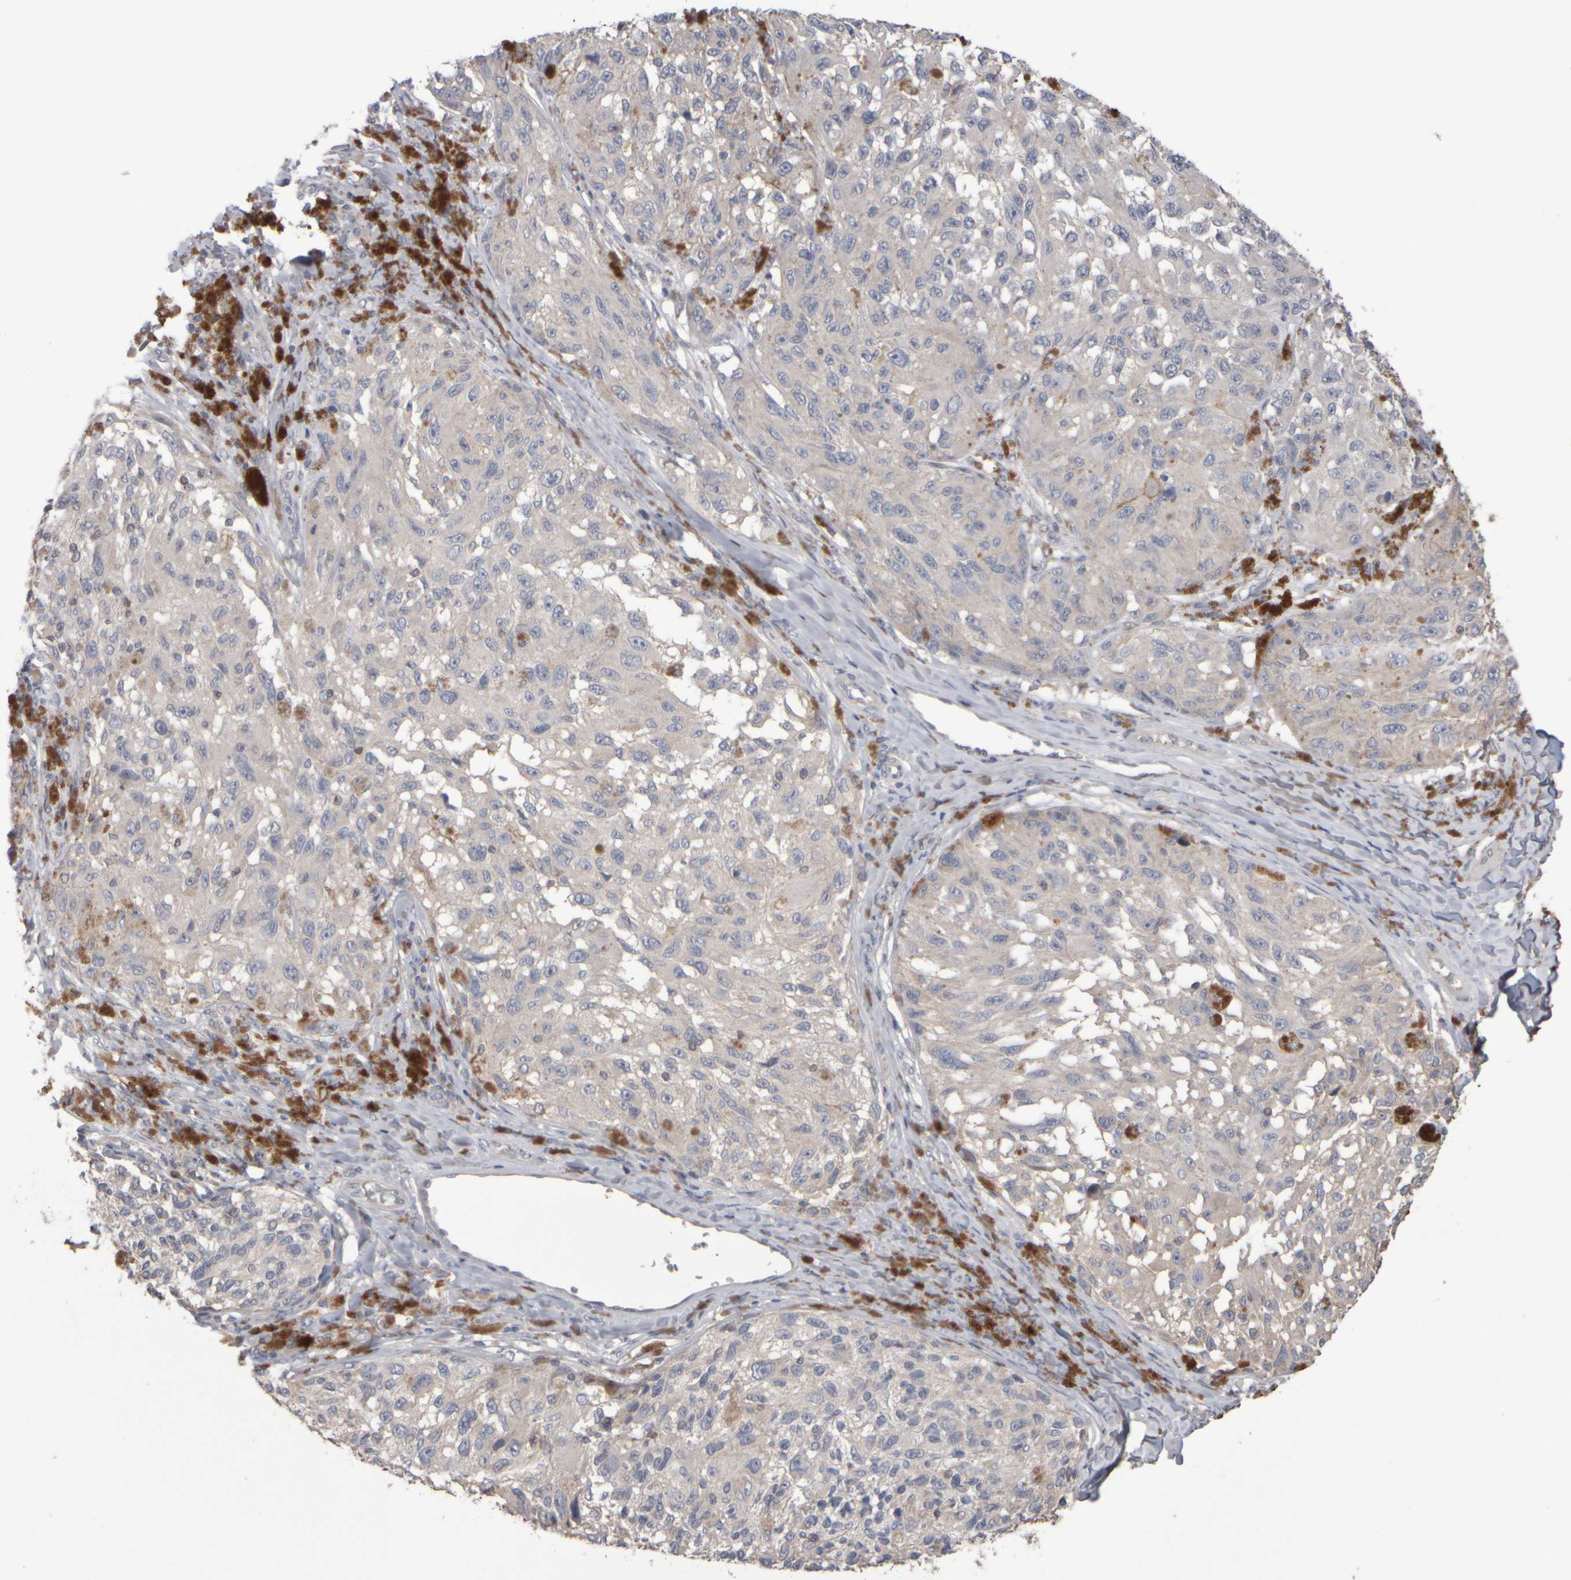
{"staining": {"intensity": "negative", "quantity": "none", "location": "none"}, "tissue": "melanoma", "cell_type": "Tumor cells", "image_type": "cancer", "snomed": [{"axis": "morphology", "description": "Malignant melanoma, NOS"}, {"axis": "topography", "description": "Skin"}], "caption": "High power microscopy image of an immunohistochemistry (IHC) histopathology image of melanoma, revealing no significant staining in tumor cells. The staining was performed using DAB (3,3'-diaminobenzidine) to visualize the protein expression in brown, while the nuclei were stained in blue with hematoxylin (Magnification: 20x).", "gene": "EPHX2", "patient": {"sex": "female", "age": 73}}